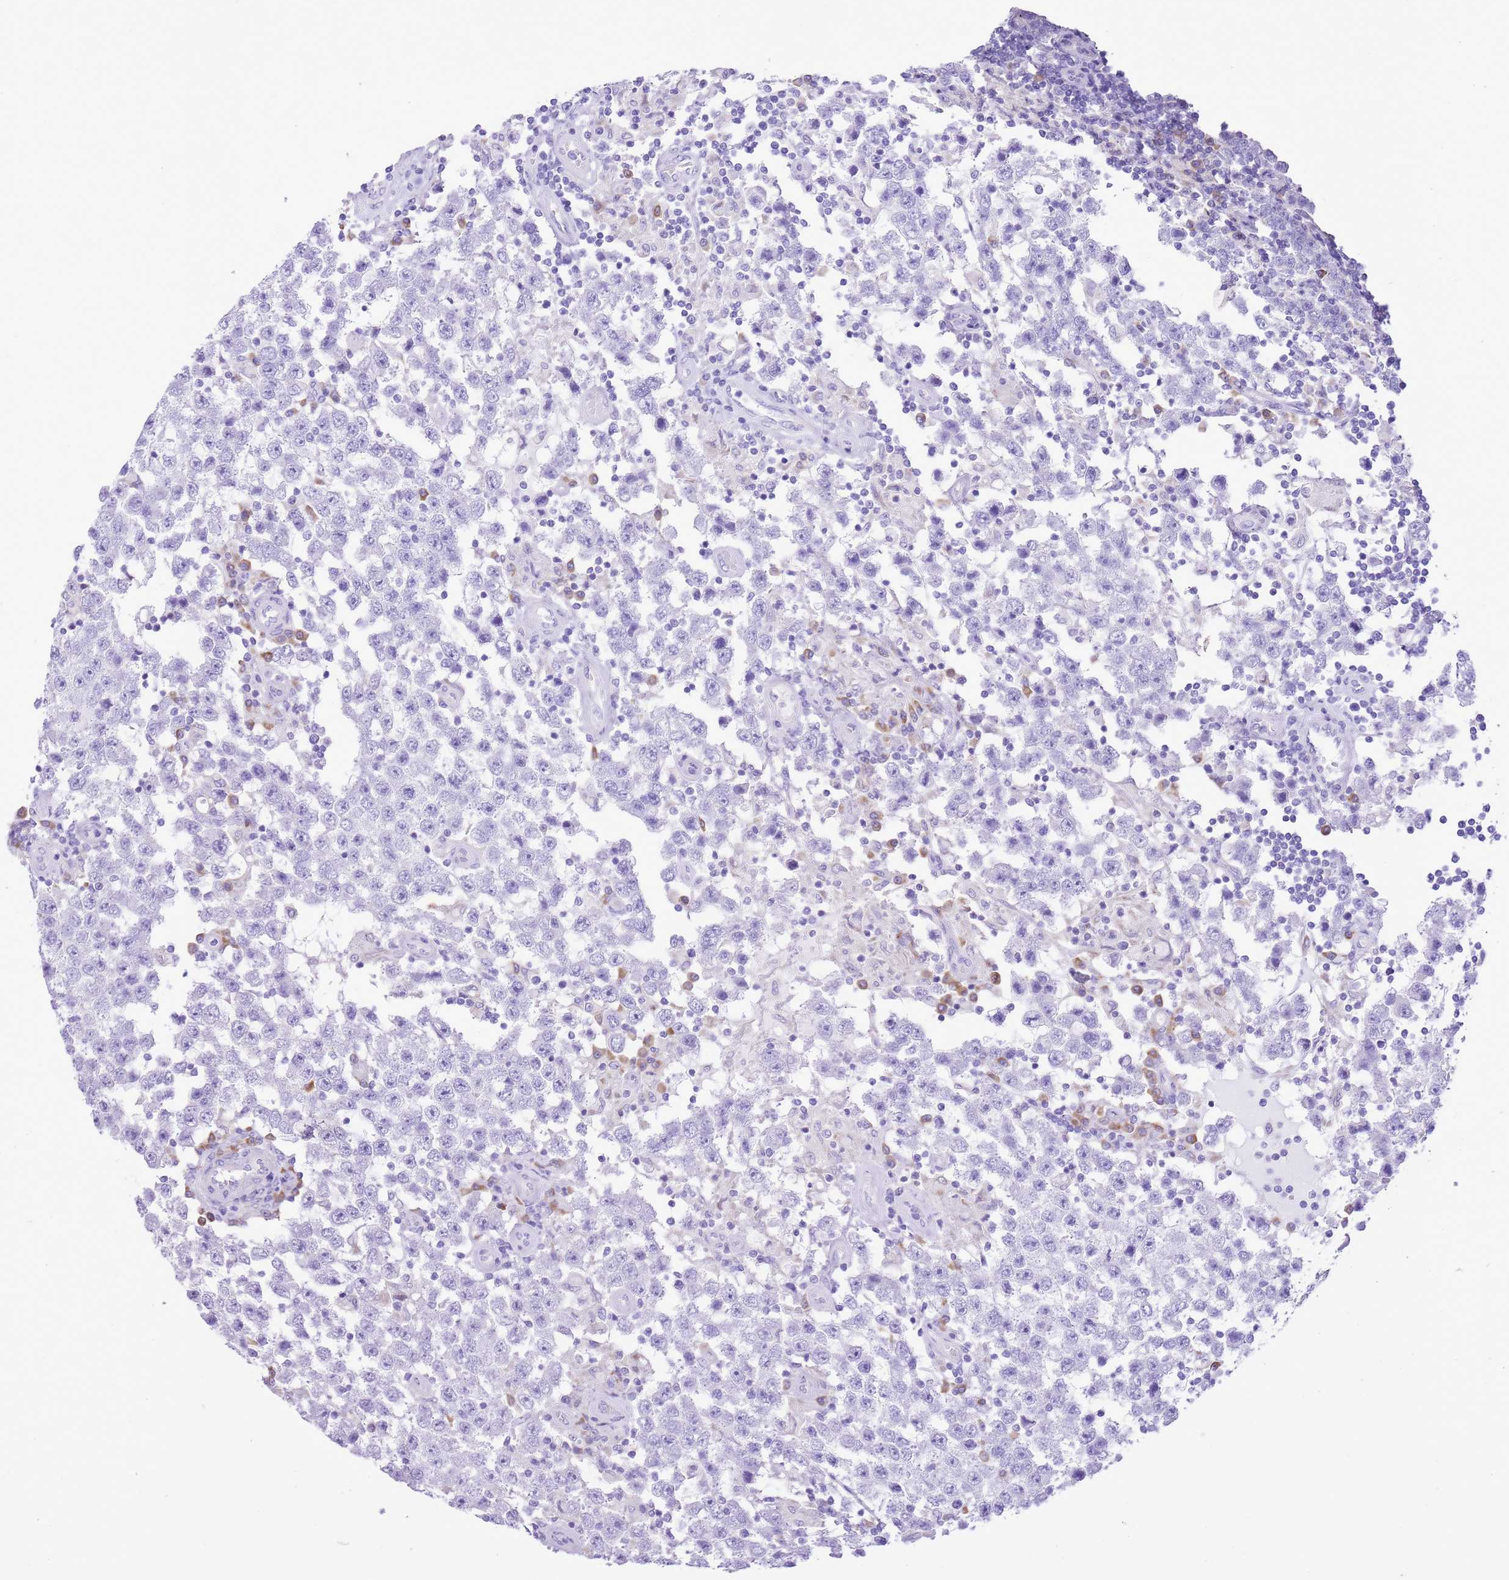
{"staining": {"intensity": "negative", "quantity": "none", "location": "none"}, "tissue": "testis cancer", "cell_type": "Tumor cells", "image_type": "cancer", "snomed": [{"axis": "morphology", "description": "Normal tissue, NOS"}, {"axis": "morphology", "description": "Urothelial carcinoma, High grade"}, {"axis": "morphology", "description": "Seminoma, NOS"}, {"axis": "morphology", "description": "Carcinoma, Embryonal, NOS"}, {"axis": "topography", "description": "Urinary bladder"}, {"axis": "topography", "description": "Testis"}], "caption": "DAB (3,3'-diaminobenzidine) immunohistochemical staining of human testis cancer shows no significant expression in tumor cells.", "gene": "AAR2", "patient": {"sex": "male", "age": 41}}